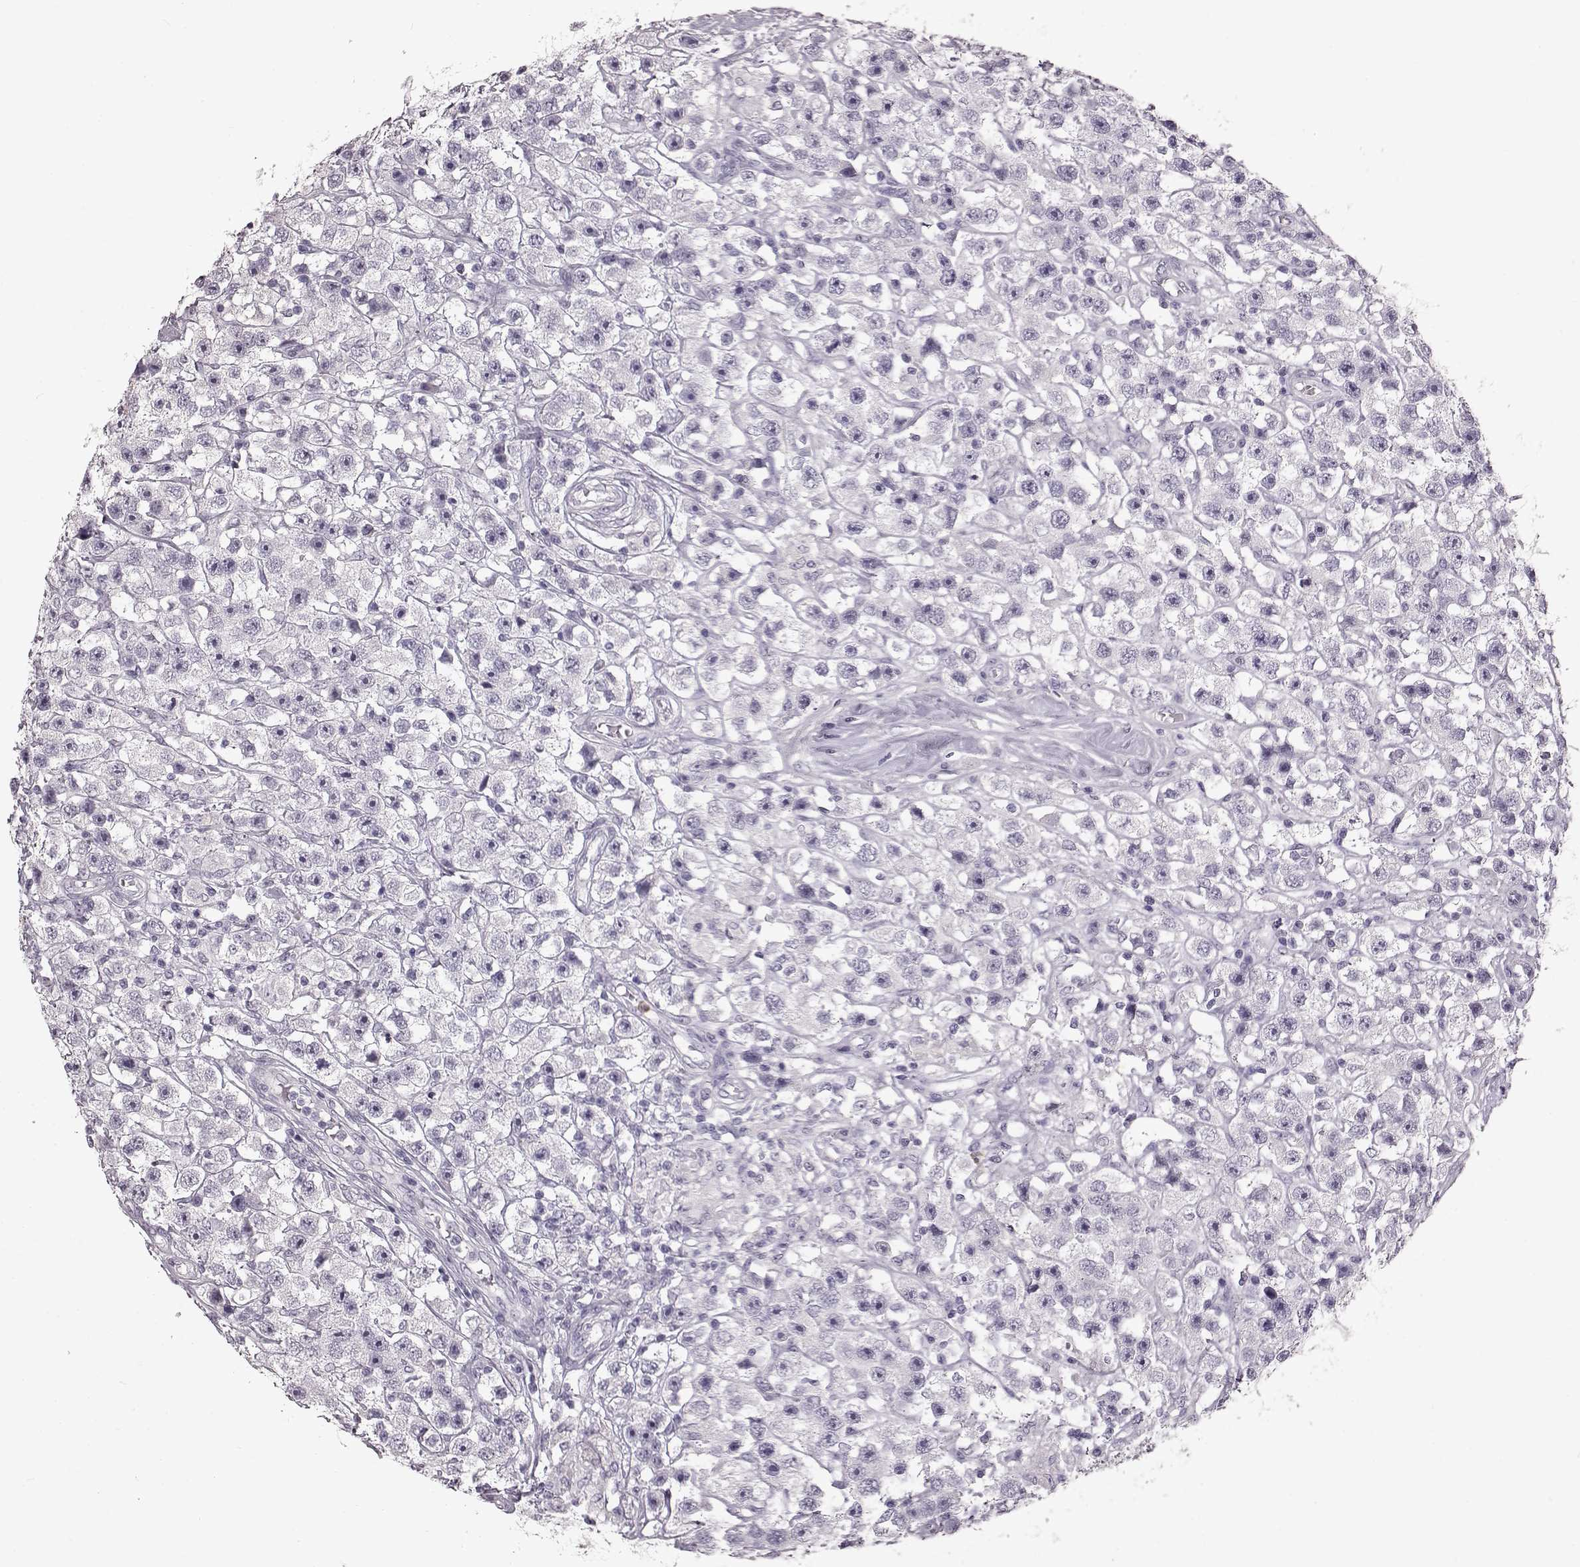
{"staining": {"intensity": "negative", "quantity": "none", "location": "none"}, "tissue": "testis cancer", "cell_type": "Tumor cells", "image_type": "cancer", "snomed": [{"axis": "morphology", "description": "Seminoma, NOS"}, {"axis": "topography", "description": "Testis"}], "caption": "DAB (3,3'-diaminobenzidine) immunohistochemical staining of testis cancer (seminoma) exhibits no significant positivity in tumor cells.", "gene": "FUT4", "patient": {"sex": "male", "age": 45}}